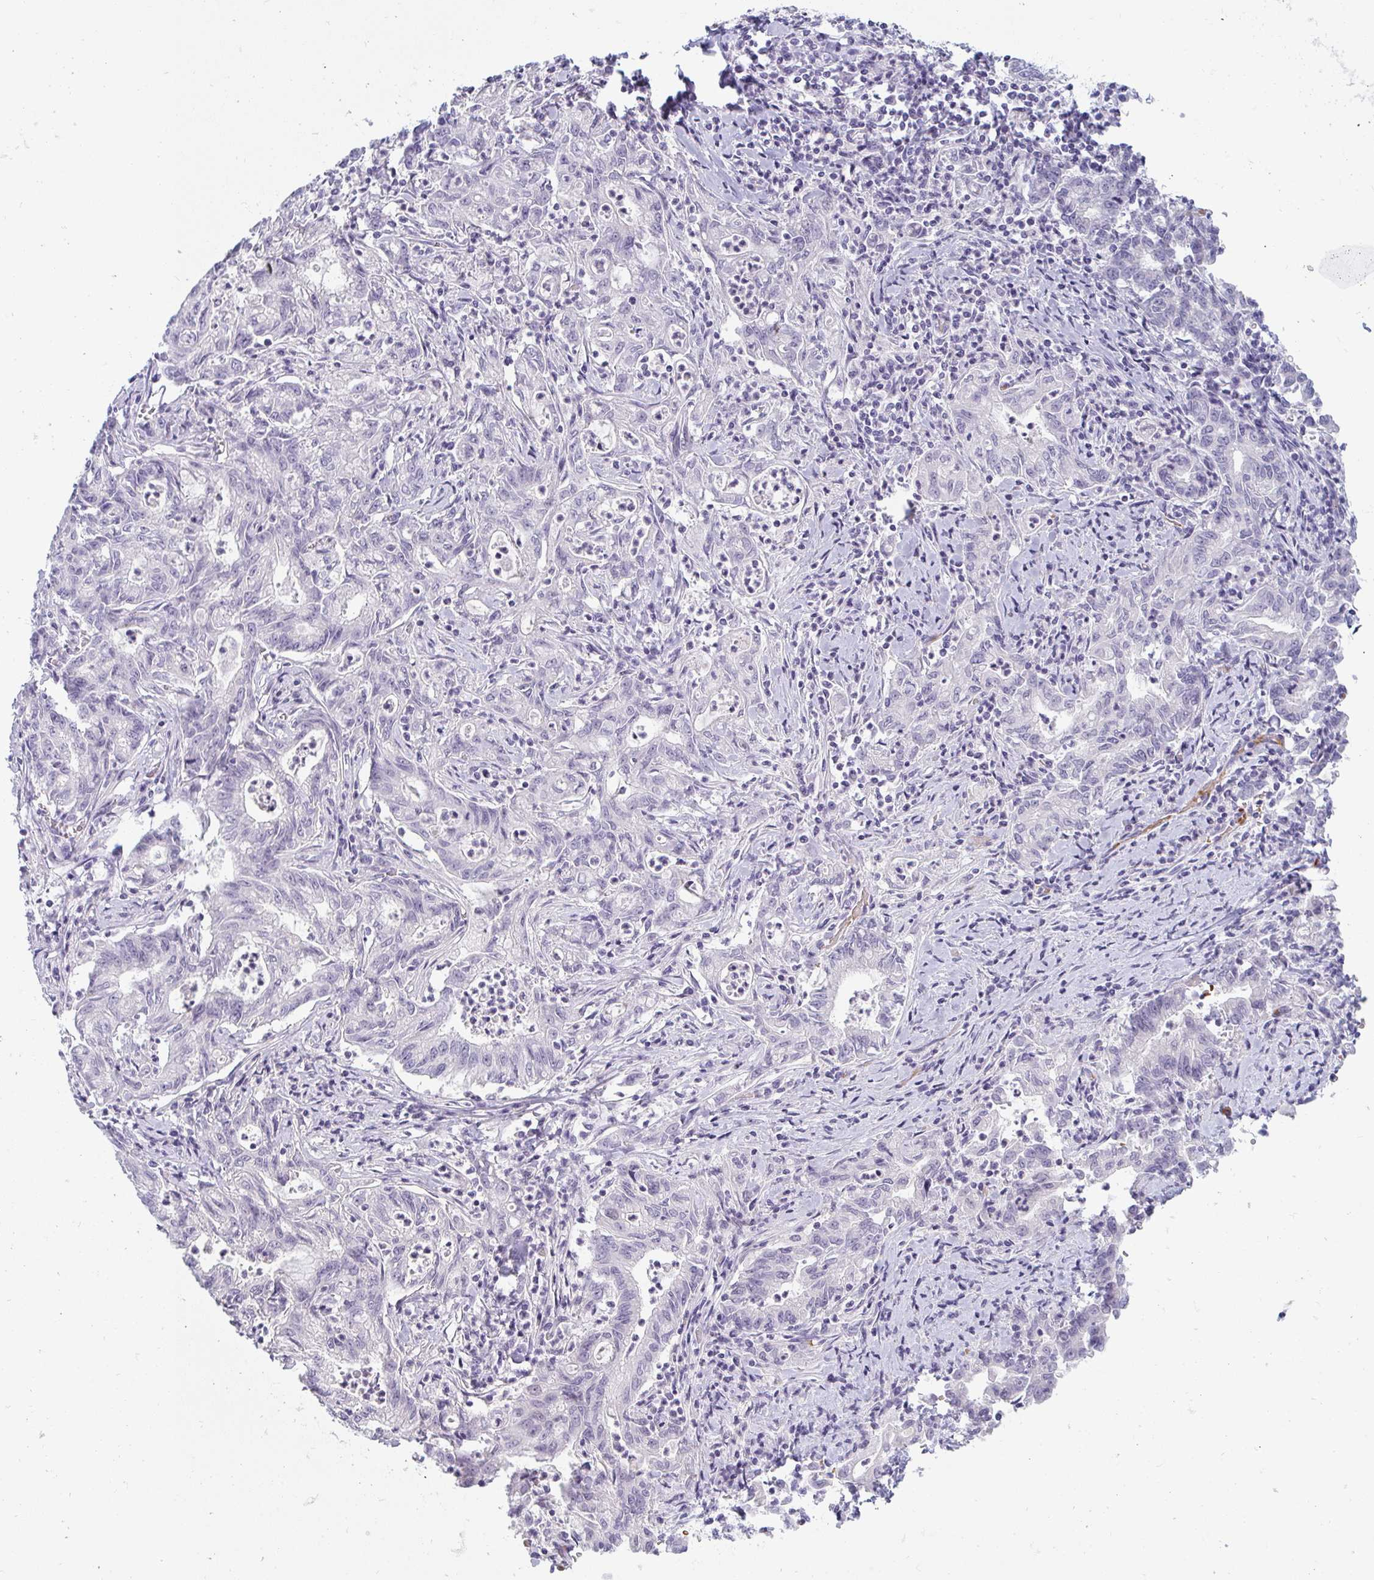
{"staining": {"intensity": "negative", "quantity": "none", "location": "none"}, "tissue": "stomach cancer", "cell_type": "Tumor cells", "image_type": "cancer", "snomed": [{"axis": "morphology", "description": "Adenocarcinoma, NOS"}, {"axis": "topography", "description": "Stomach, upper"}], "caption": "There is no significant staining in tumor cells of stomach cancer (adenocarcinoma).", "gene": "SHB", "patient": {"sex": "female", "age": 79}}